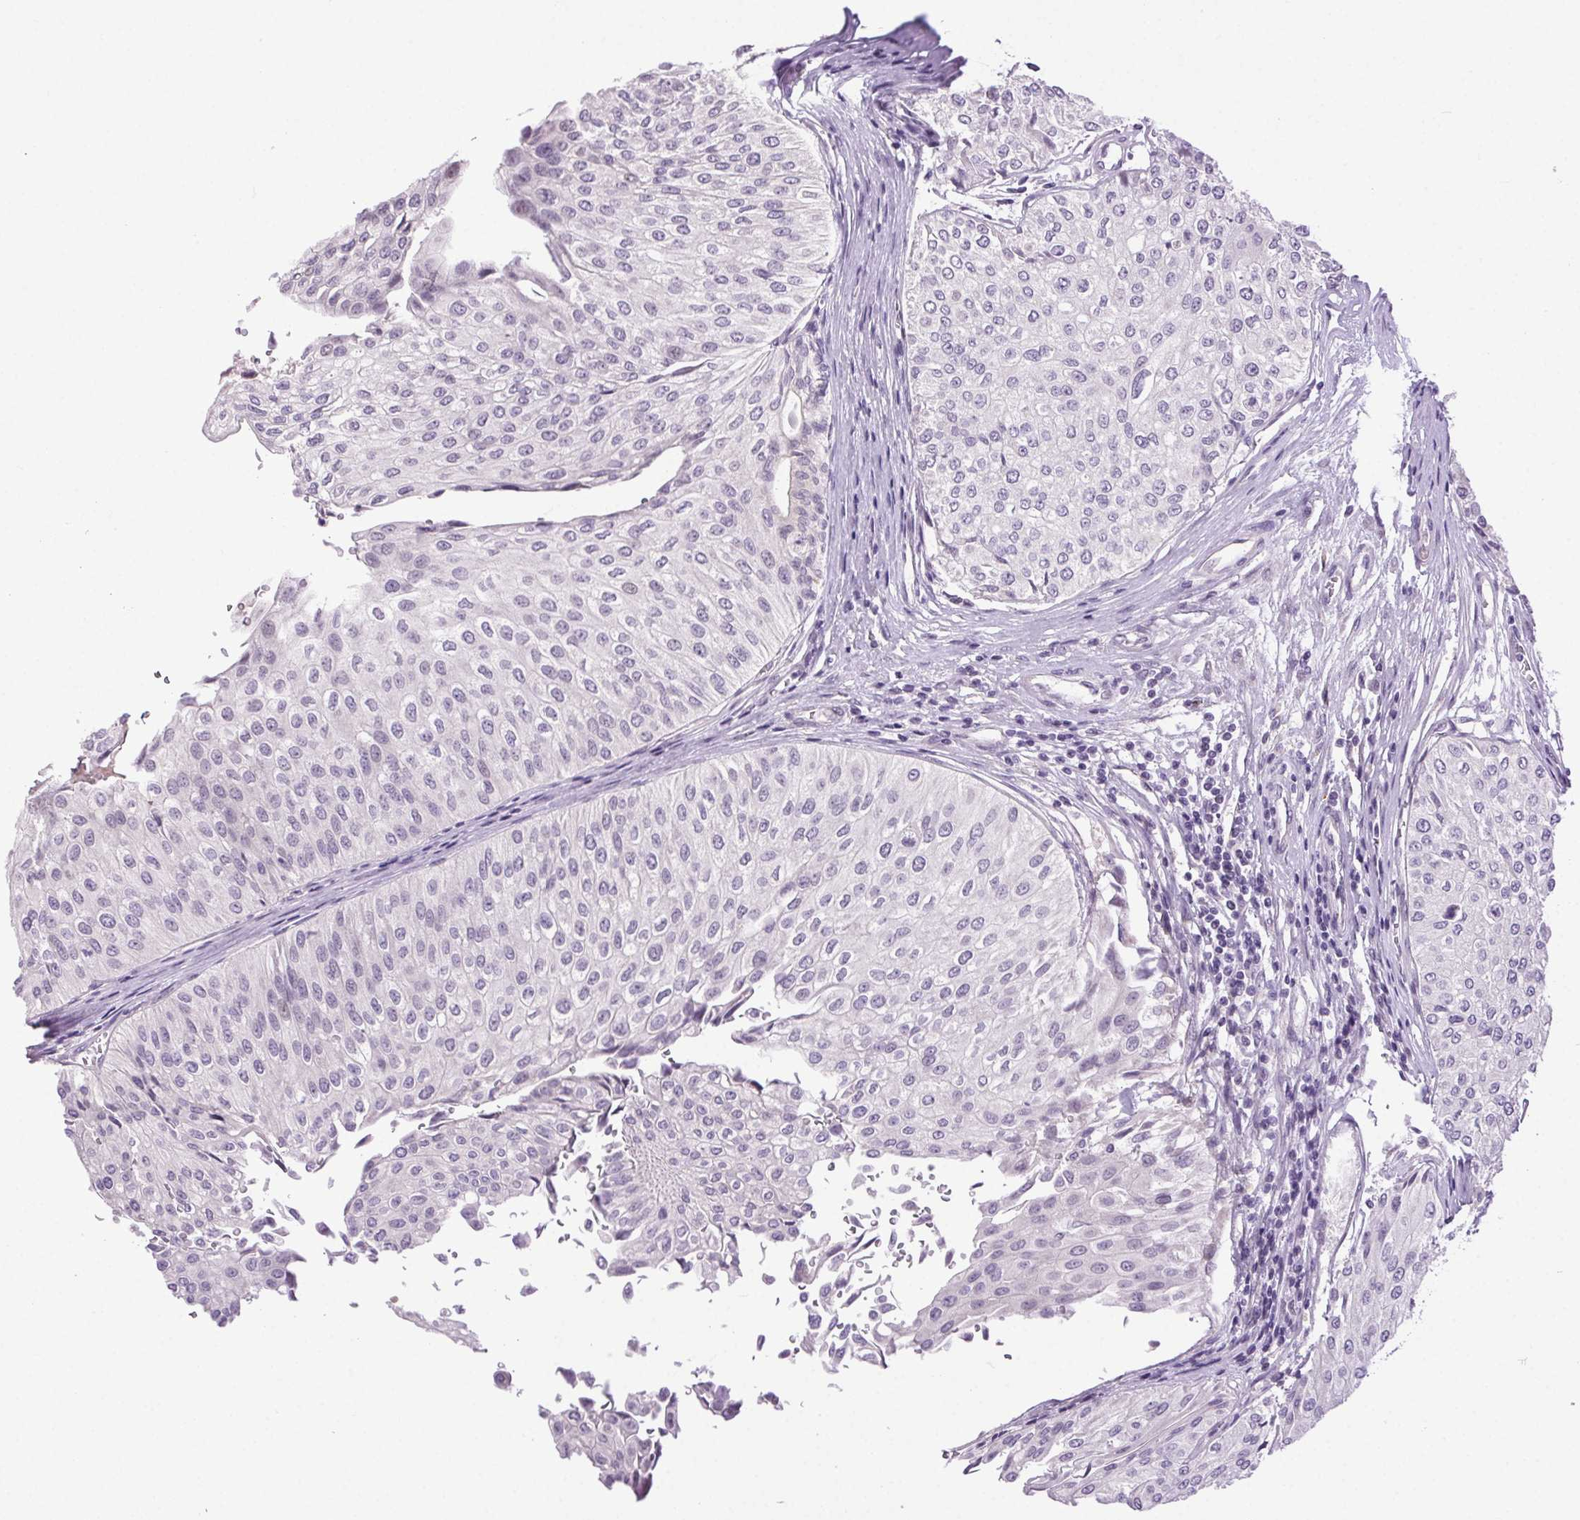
{"staining": {"intensity": "negative", "quantity": "none", "location": "none"}, "tissue": "urothelial cancer", "cell_type": "Tumor cells", "image_type": "cancer", "snomed": [{"axis": "morphology", "description": "Urothelial carcinoma, NOS"}, {"axis": "topography", "description": "Urinary bladder"}], "caption": "High power microscopy image of an immunohistochemistry (IHC) histopathology image of urothelial cancer, revealing no significant positivity in tumor cells. (DAB (3,3'-diaminobenzidine) immunohistochemistry, high magnification).", "gene": "SYT11", "patient": {"sex": "male", "age": 67}}